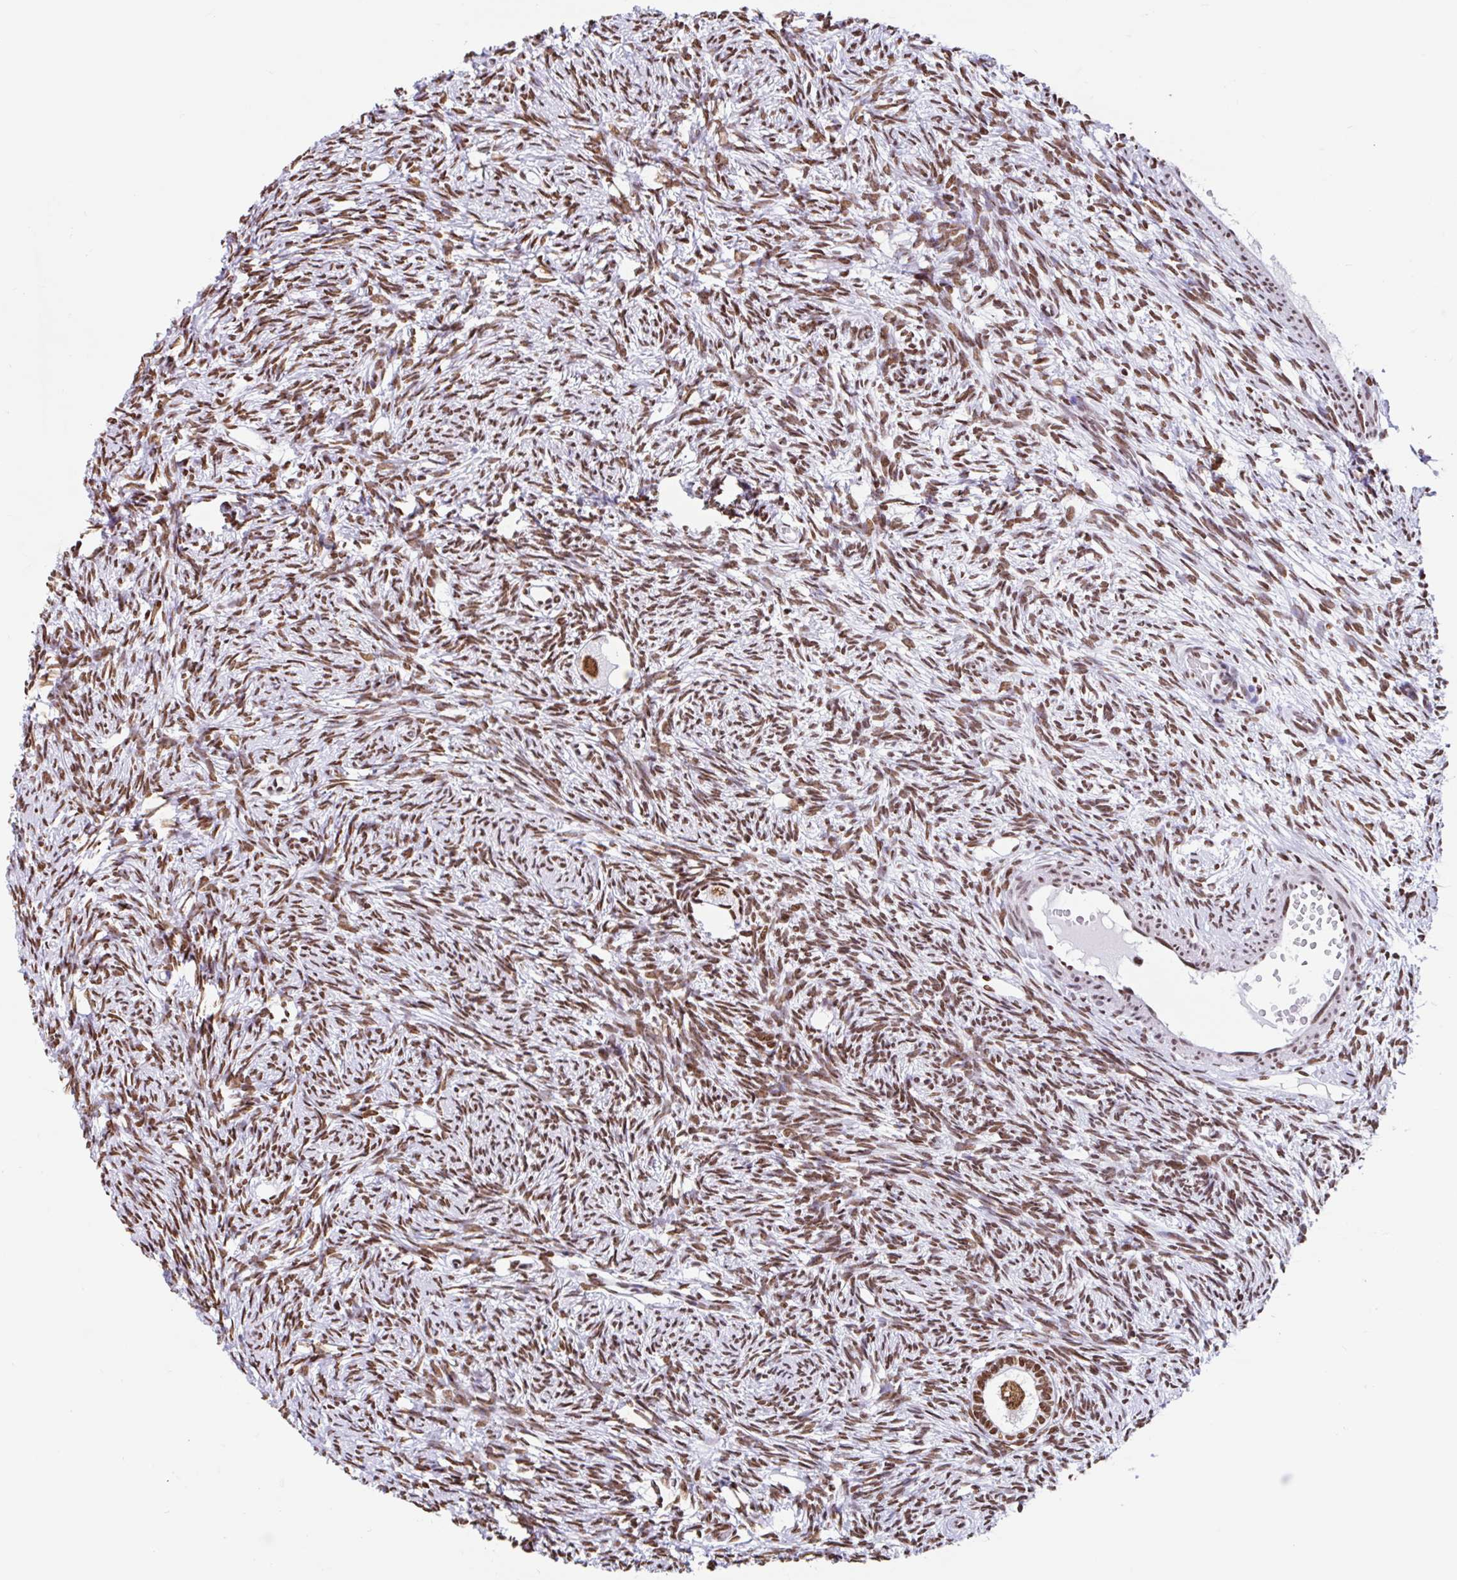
{"staining": {"intensity": "strong", "quantity": ">75%", "location": "nuclear"}, "tissue": "ovary", "cell_type": "Follicle cells", "image_type": "normal", "snomed": [{"axis": "morphology", "description": "Normal tissue, NOS"}, {"axis": "topography", "description": "Ovary"}], "caption": "Human ovary stained with a brown dye displays strong nuclear positive expression in approximately >75% of follicle cells.", "gene": "KHDRBS1", "patient": {"sex": "female", "age": 33}}